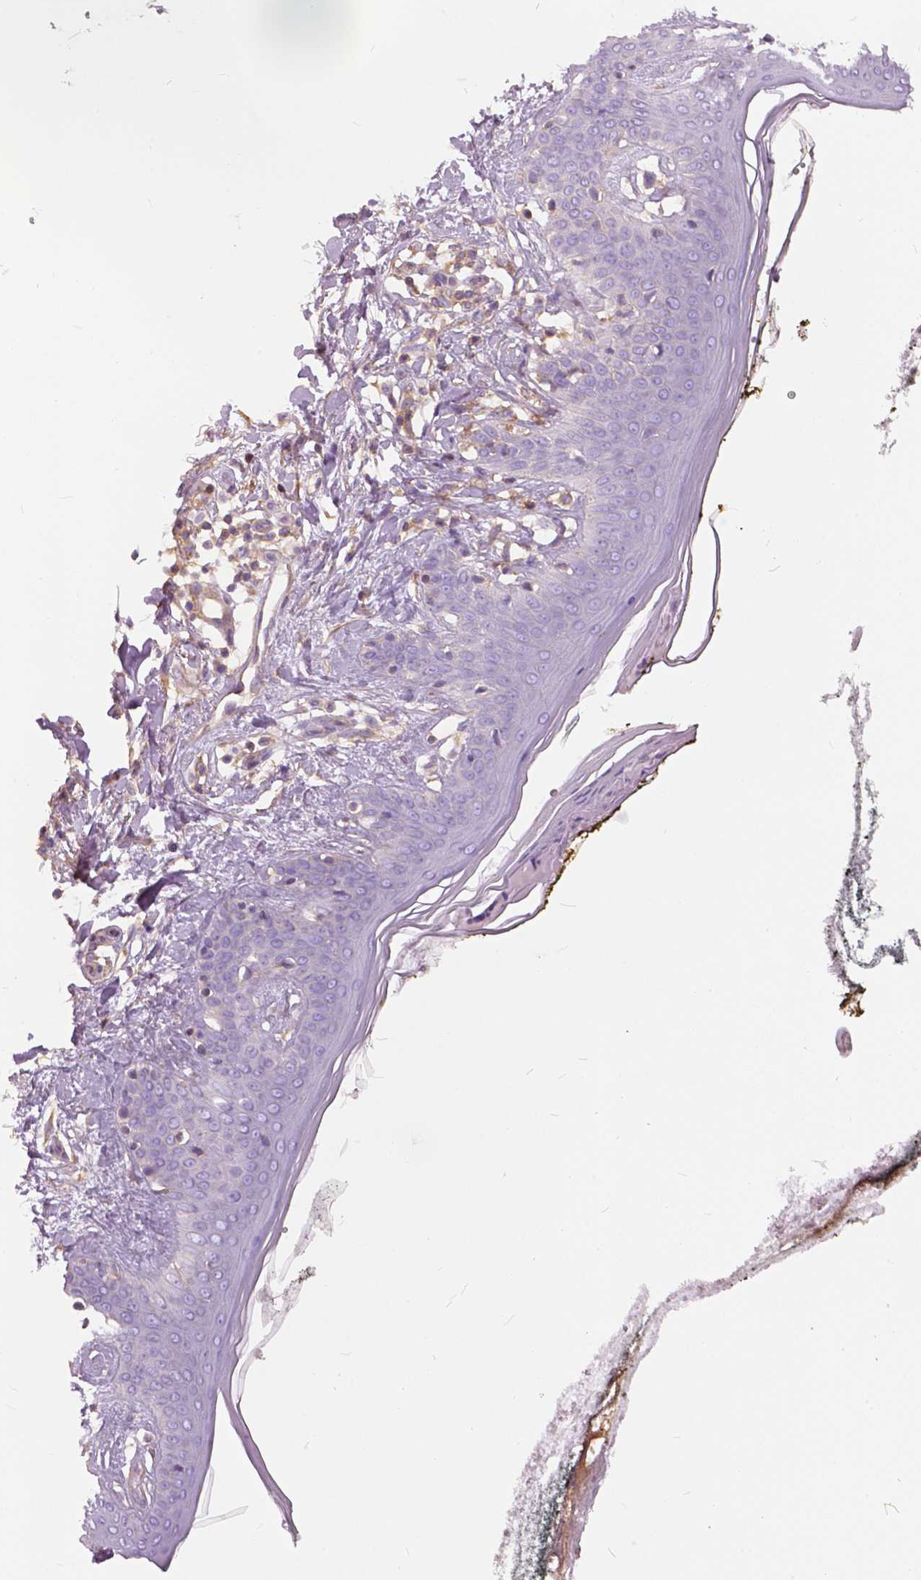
{"staining": {"intensity": "negative", "quantity": "none", "location": "none"}, "tissue": "skin", "cell_type": "Fibroblasts", "image_type": "normal", "snomed": [{"axis": "morphology", "description": "Normal tissue, NOS"}, {"axis": "topography", "description": "Skin"}], "caption": "The histopathology image shows no significant positivity in fibroblasts of skin. (Immunohistochemistry (ihc), brightfield microscopy, high magnification).", "gene": "ANXA13", "patient": {"sex": "female", "age": 34}}